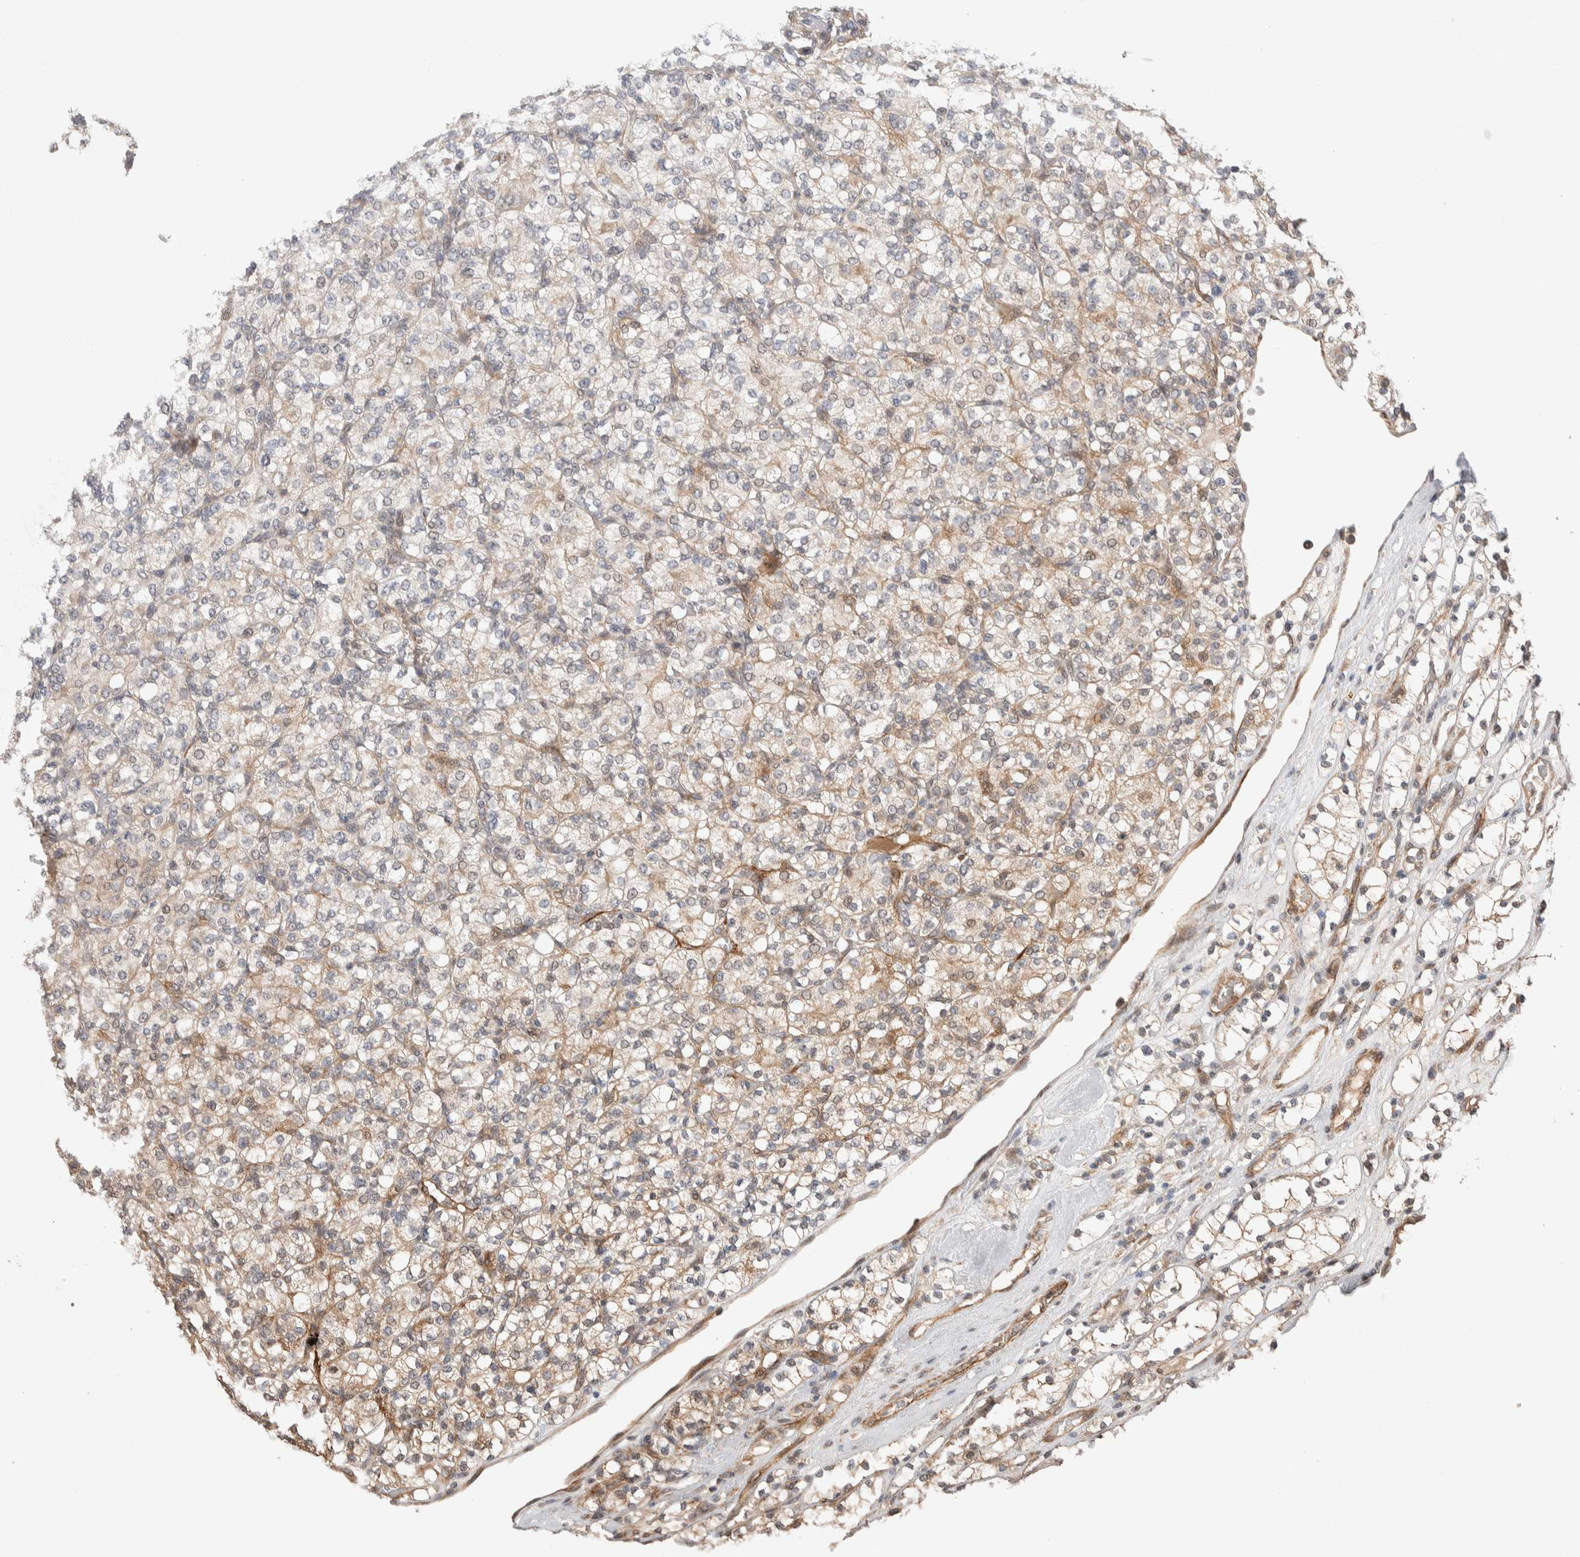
{"staining": {"intensity": "moderate", "quantity": "<25%", "location": "cytoplasmic/membranous"}, "tissue": "renal cancer", "cell_type": "Tumor cells", "image_type": "cancer", "snomed": [{"axis": "morphology", "description": "Adenocarcinoma, NOS"}, {"axis": "topography", "description": "Kidney"}], "caption": "Immunohistochemistry (IHC) micrograph of human renal cancer (adenocarcinoma) stained for a protein (brown), which demonstrates low levels of moderate cytoplasmic/membranous positivity in about <25% of tumor cells.", "gene": "PRDM15", "patient": {"sex": "male", "age": 77}}